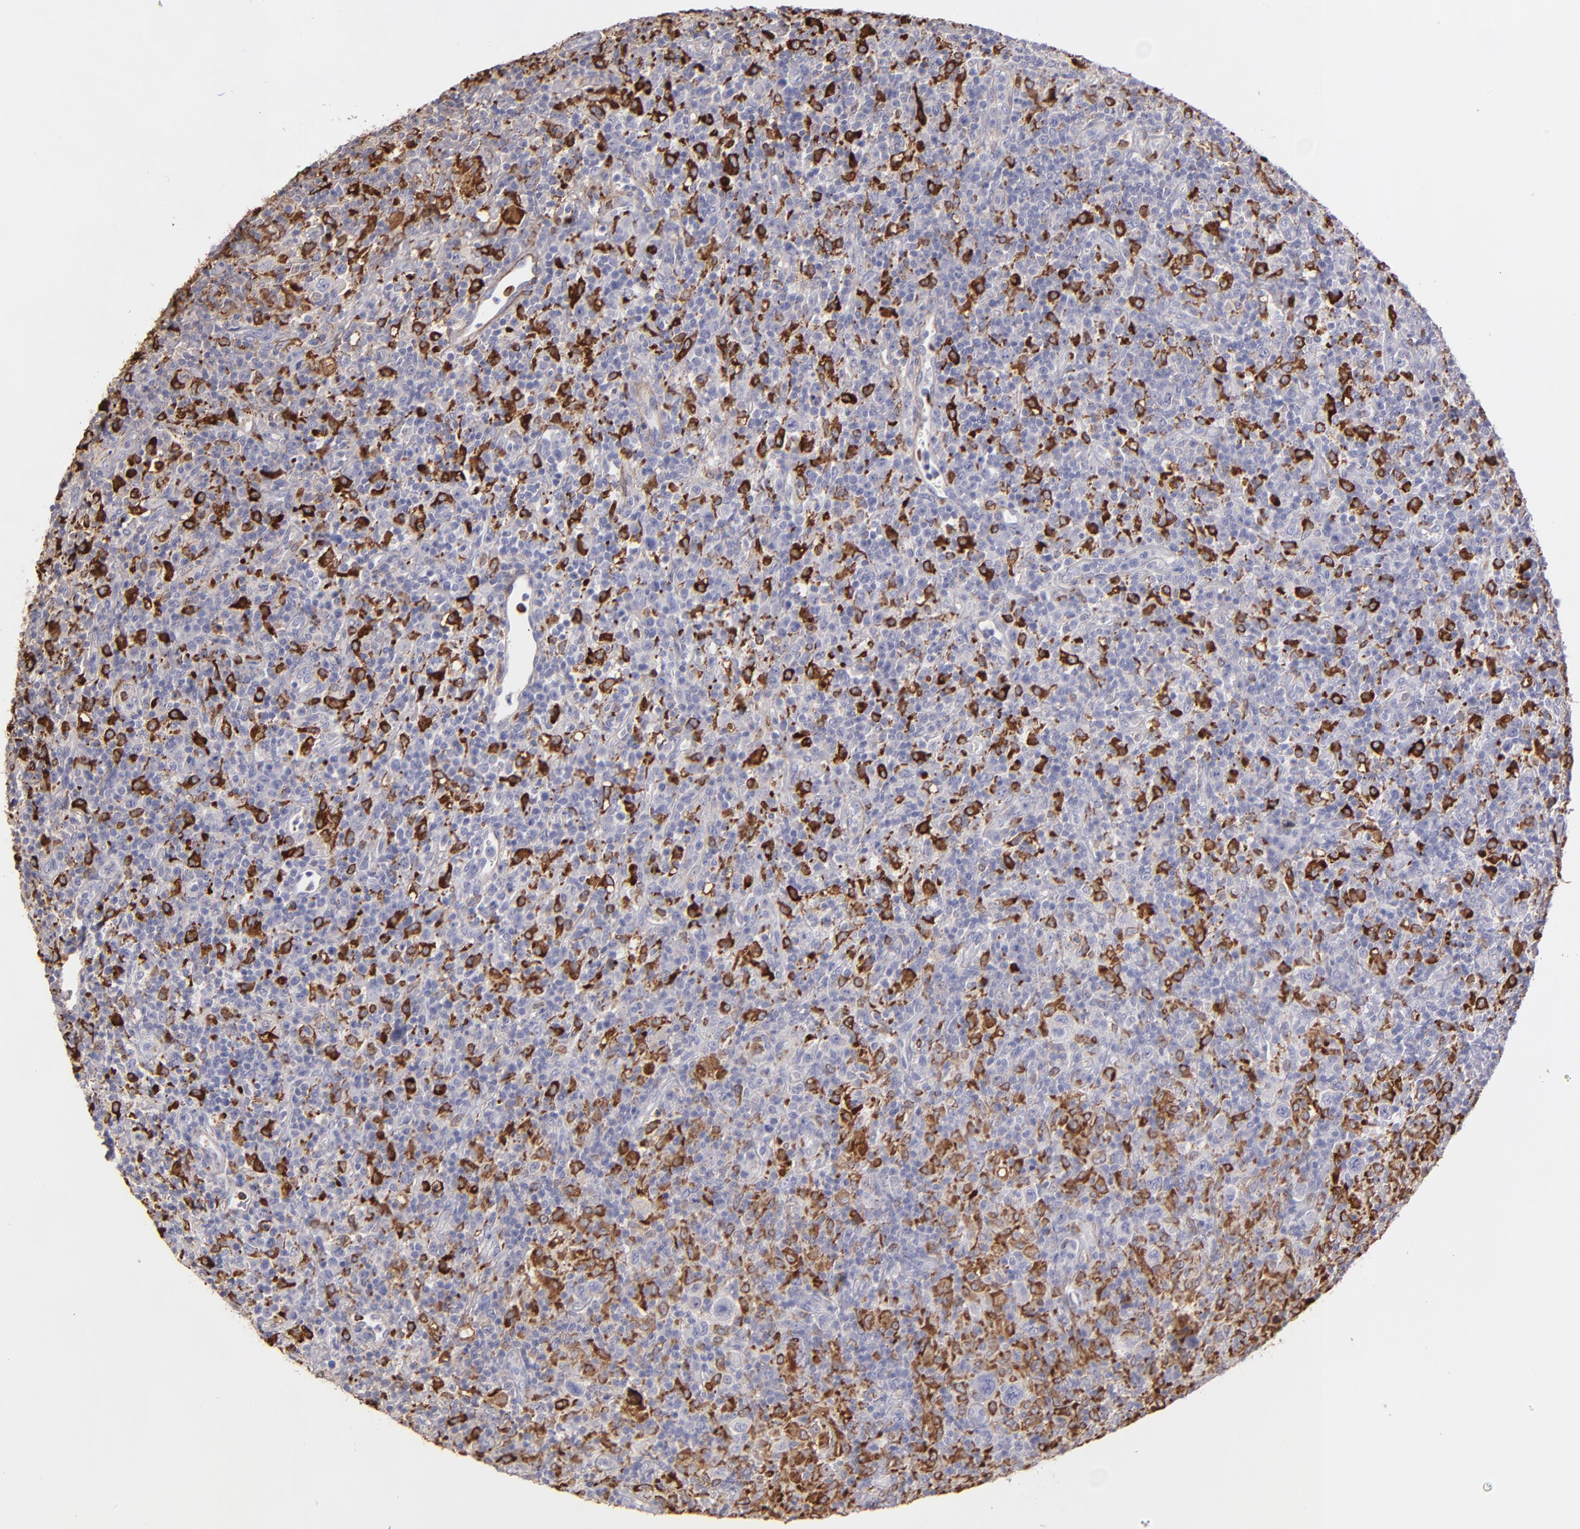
{"staining": {"intensity": "moderate", "quantity": "<25%", "location": "cytoplasmic/membranous"}, "tissue": "lymphoma", "cell_type": "Tumor cells", "image_type": "cancer", "snomed": [{"axis": "morphology", "description": "Hodgkin's disease, NOS"}, {"axis": "topography", "description": "Lymph node"}], "caption": "Immunohistochemical staining of human lymphoma reveals low levels of moderate cytoplasmic/membranous protein positivity in about <25% of tumor cells.", "gene": "C1QA", "patient": {"sex": "male", "age": 65}}